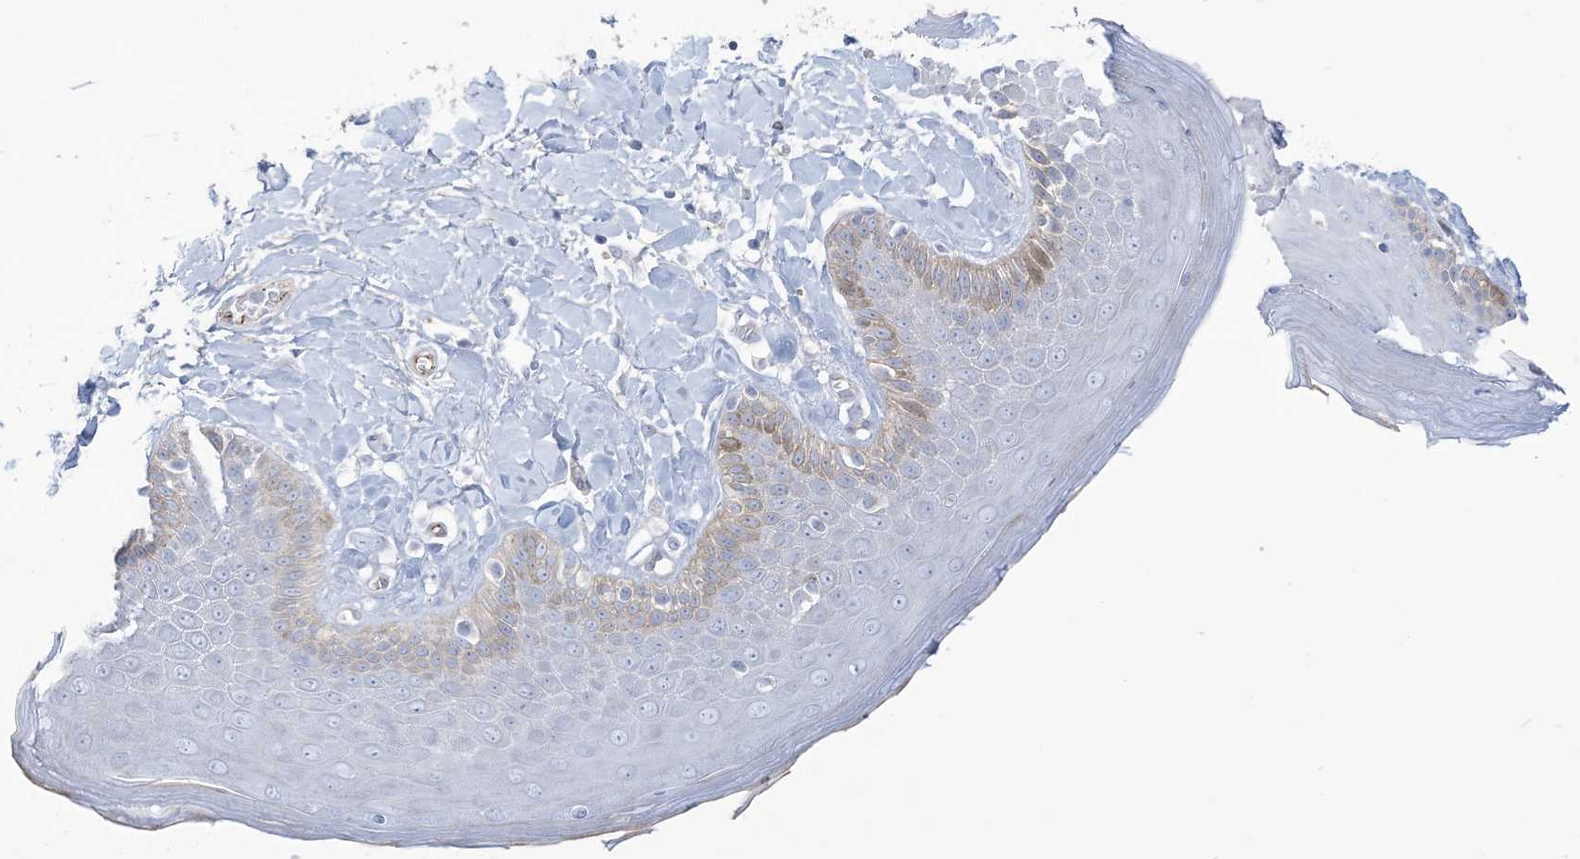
{"staining": {"intensity": "moderate", "quantity": "<25%", "location": "cytoplasmic/membranous"}, "tissue": "skin", "cell_type": "Epidermal cells", "image_type": "normal", "snomed": [{"axis": "morphology", "description": "Normal tissue, NOS"}, {"axis": "topography", "description": "Anal"}], "caption": "Moderate cytoplasmic/membranous protein staining is seen in about <25% of epidermal cells in skin. Using DAB (3,3'-diaminobenzidine) (brown) and hematoxylin (blue) stains, captured at high magnification using brightfield microscopy.", "gene": "B3GNT7", "patient": {"sex": "male", "age": 69}}